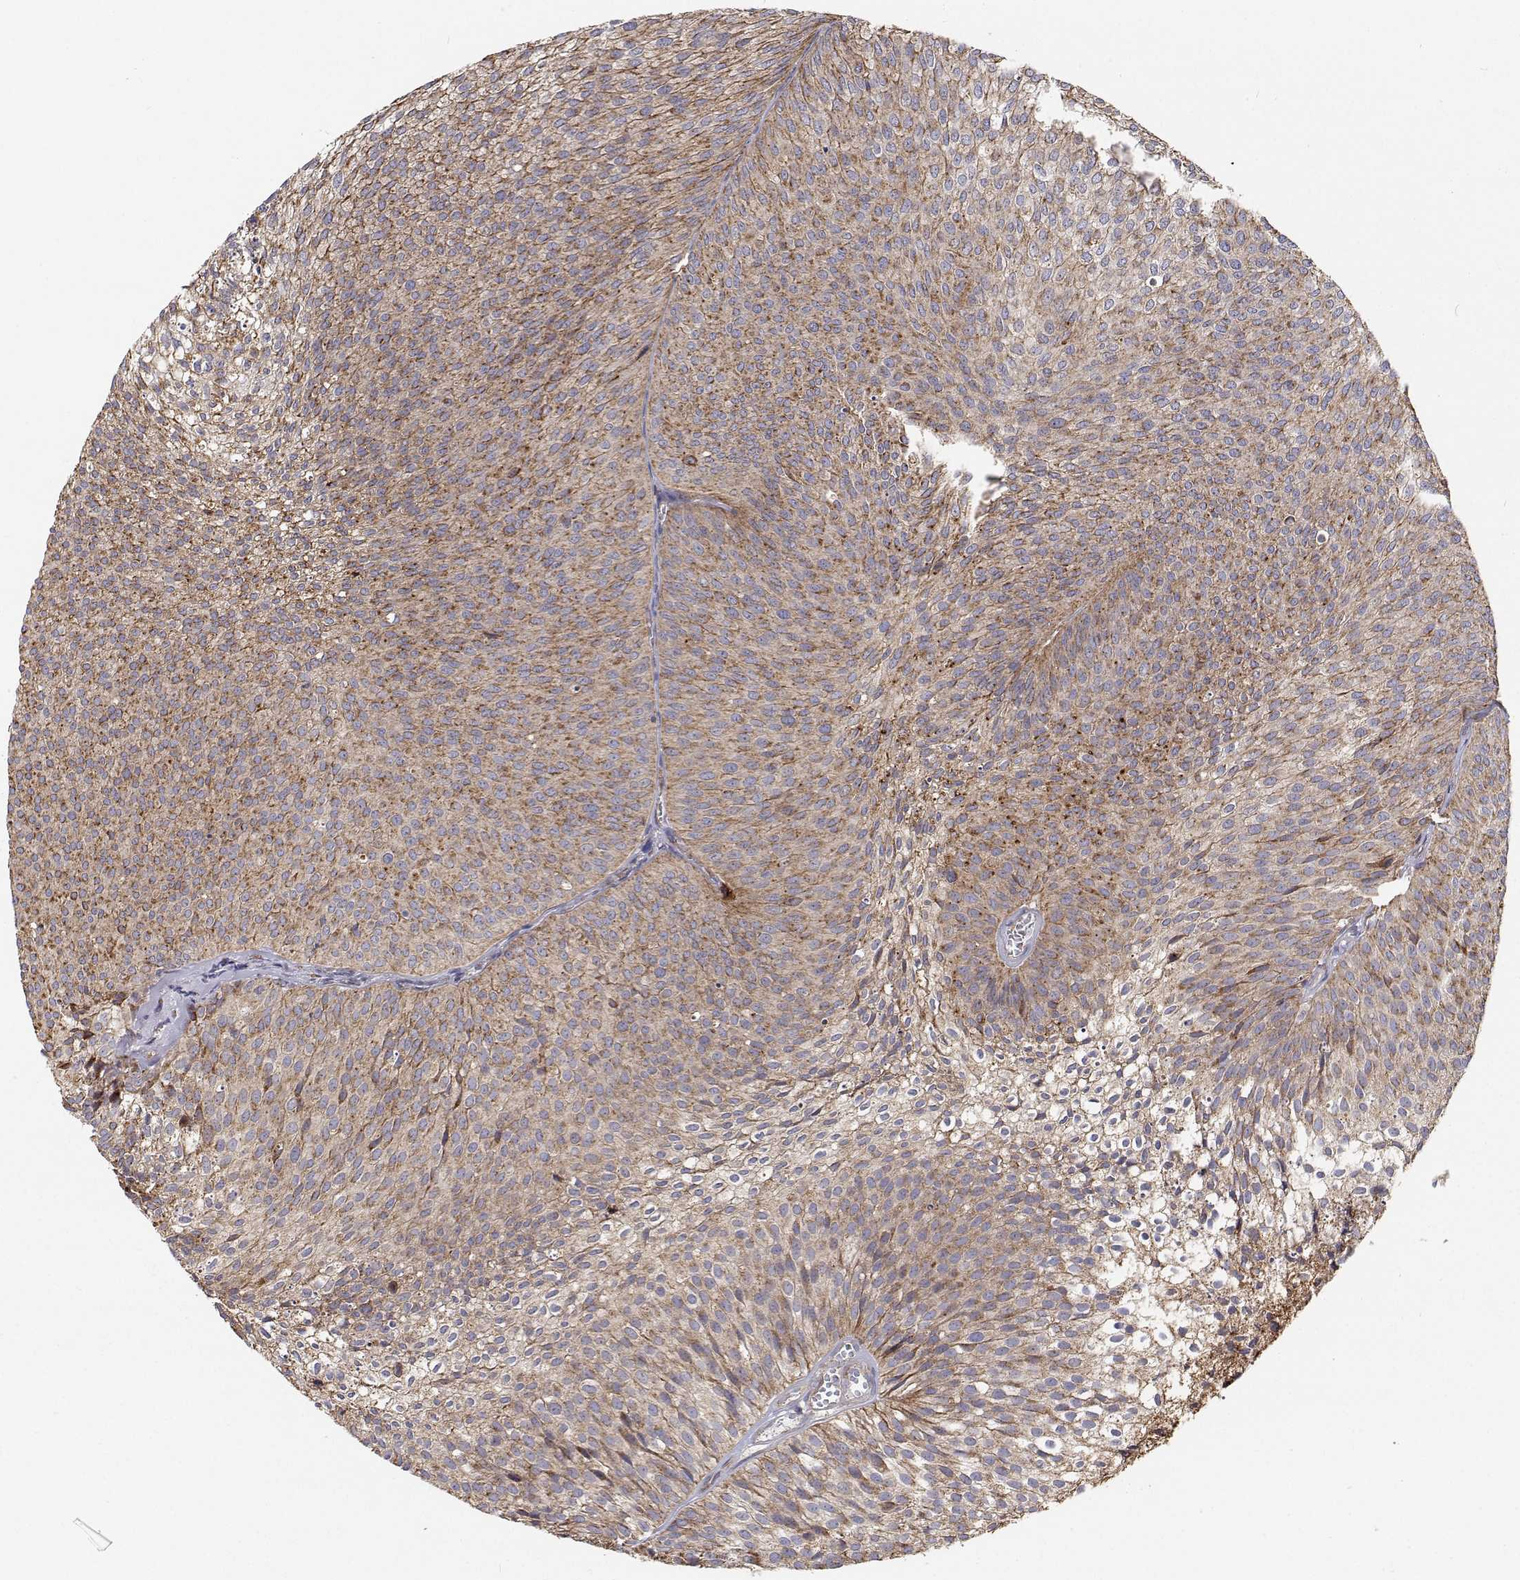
{"staining": {"intensity": "moderate", "quantity": ">75%", "location": "cytoplasmic/membranous"}, "tissue": "urothelial cancer", "cell_type": "Tumor cells", "image_type": "cancer", "snomed": [{"axis": "morphology", "description": "Urothelial carcinoma, Low grade"}, {"axis": "topography", "description": "Urinary bladder"}], "caption": "Urothelial cancer was stained to show a protein in brown. There is medium levels of moderate cytoplasmic/membranous staining in approximately >75% of tumor cells. The staining was performed using DAB to visualize the protein expression in brown, while the nuclei were stained in blue with hematoxylin (Magnification: 20x).", "gene": "SPICE1", "patient": {"sex": "male", "age": 91}}